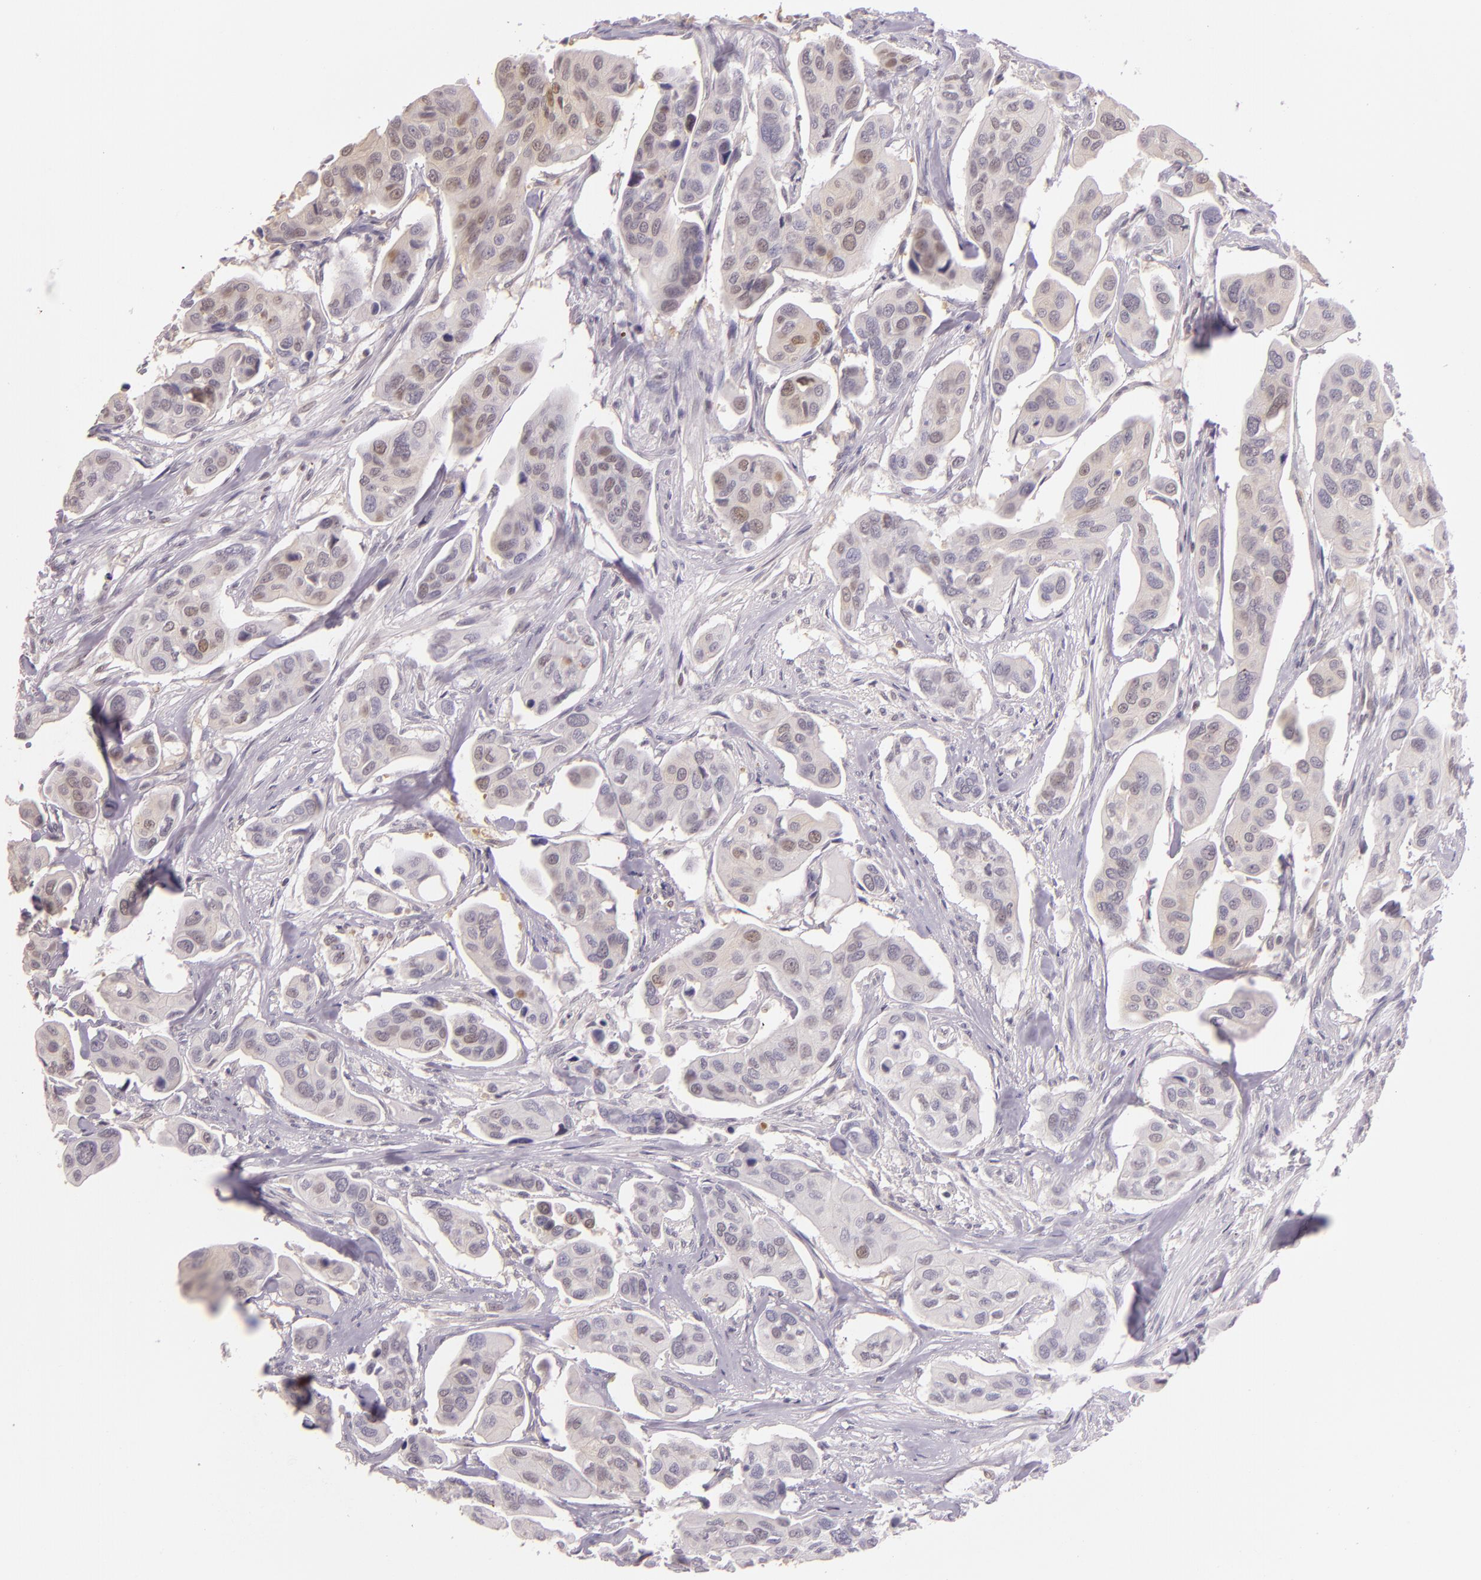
{"staining": {"intensity": "weak", "quantity": "<25%", "location": "cytoplasmic/membranous,nuclear"}, "tissue": "urothelial cancer", "cell_type": "Tumor cells", "image_type": "cancer", "snomed": [{"axis": "morphology", "description": "Adenocarcinoma, NOS"}, {"axis": "topography", "description": "Urinary bladder"}], "caption": "Tumor cells show no significant expression in urothelial cancer.", "gene": "HSPA8", "patient": {"sex": "male", "age": 61}}